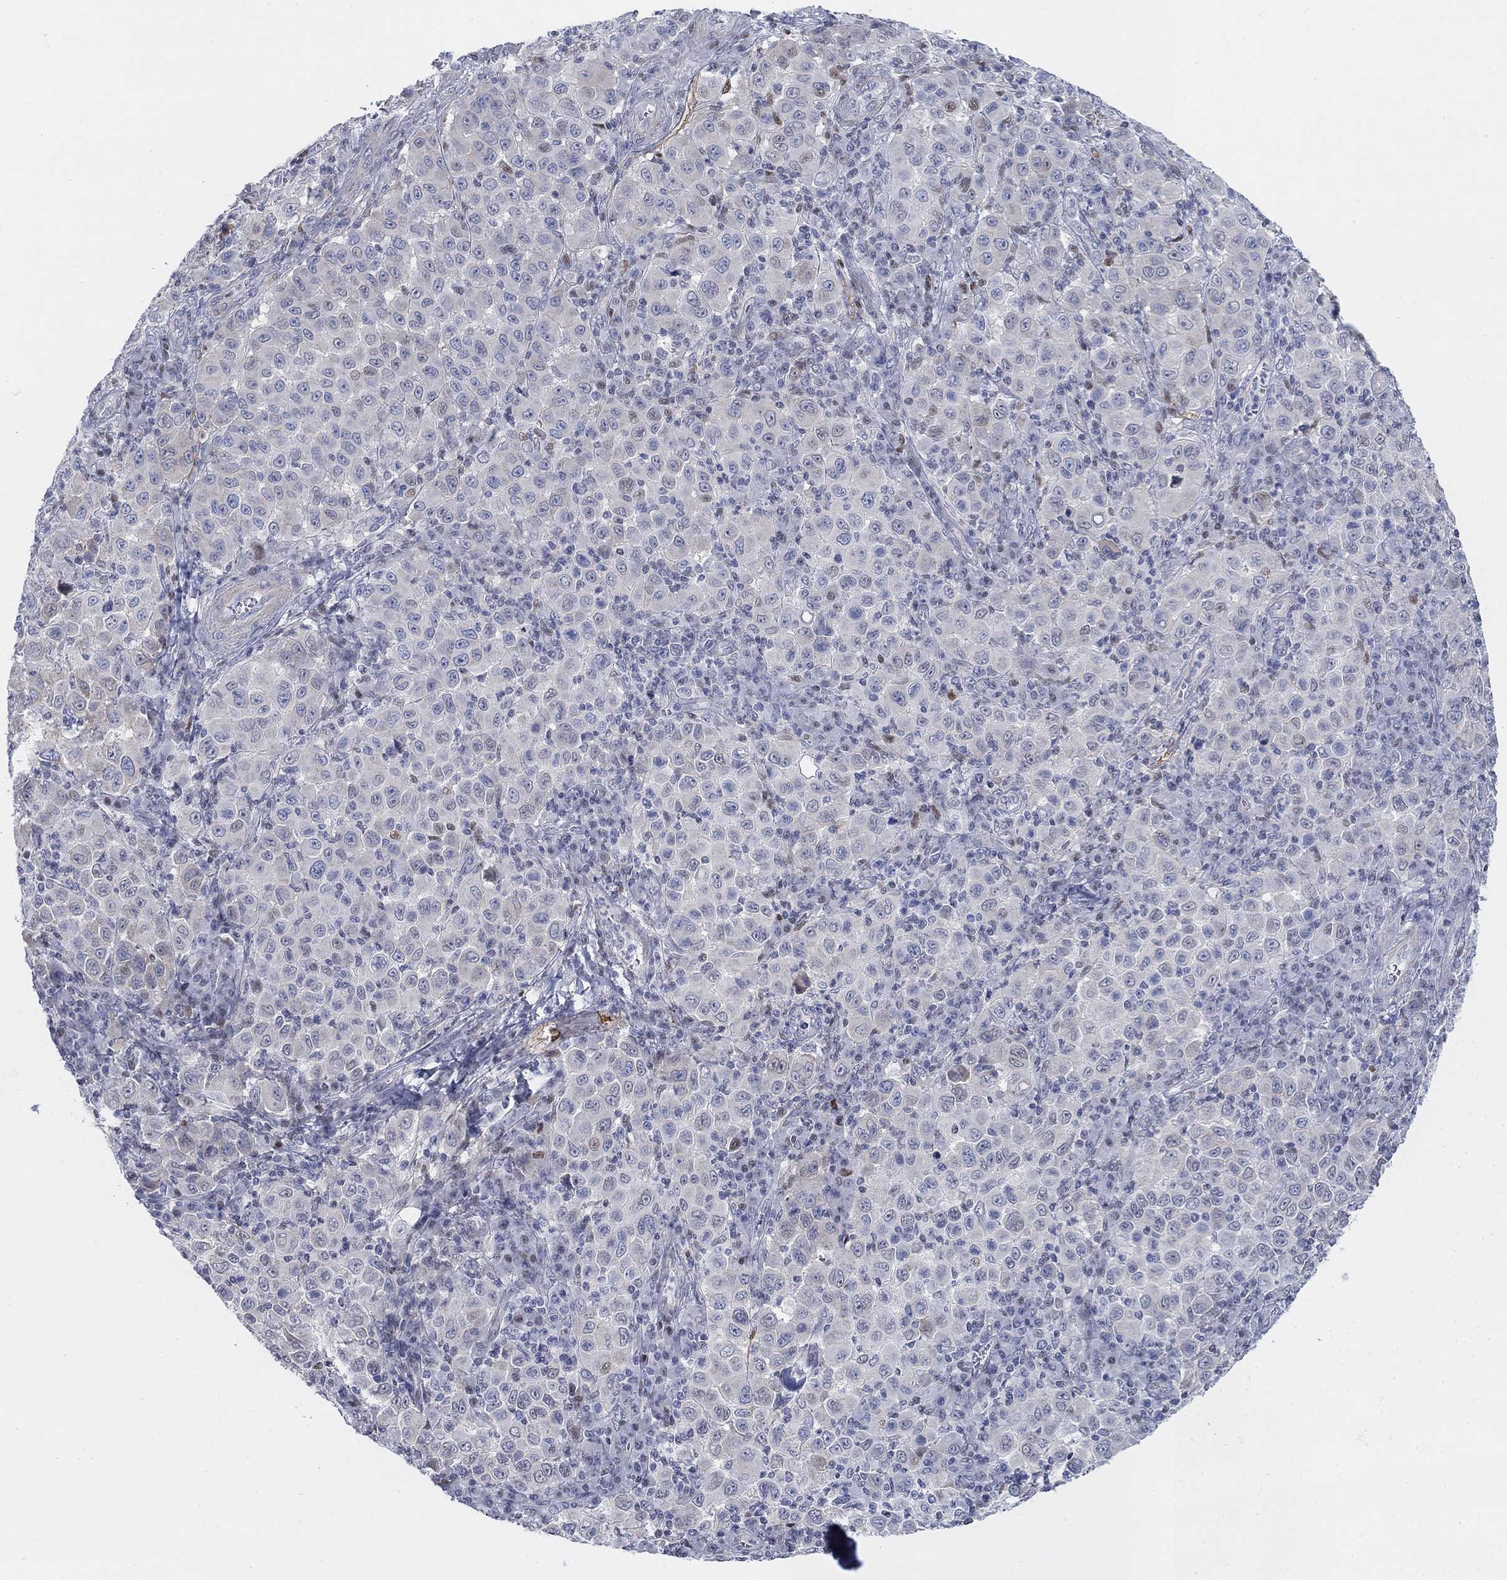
{"staining": {"intensity": "negative", "quantity": "none", "location": "none"}, "tissue": "melanoma", "cell_type": "Tumor cells", "image_type": "cancer", "snomed": [{"axis": "morphology", "description": "Malignant melanoma, NOS"}, {"axis": "topography", "description": "Skin"}], "caption": "The micrograph exhibits no staining of tumor cells in melanoma.", "gene": "MYO3A", "patient": {"sex": "female", "age": 57}}